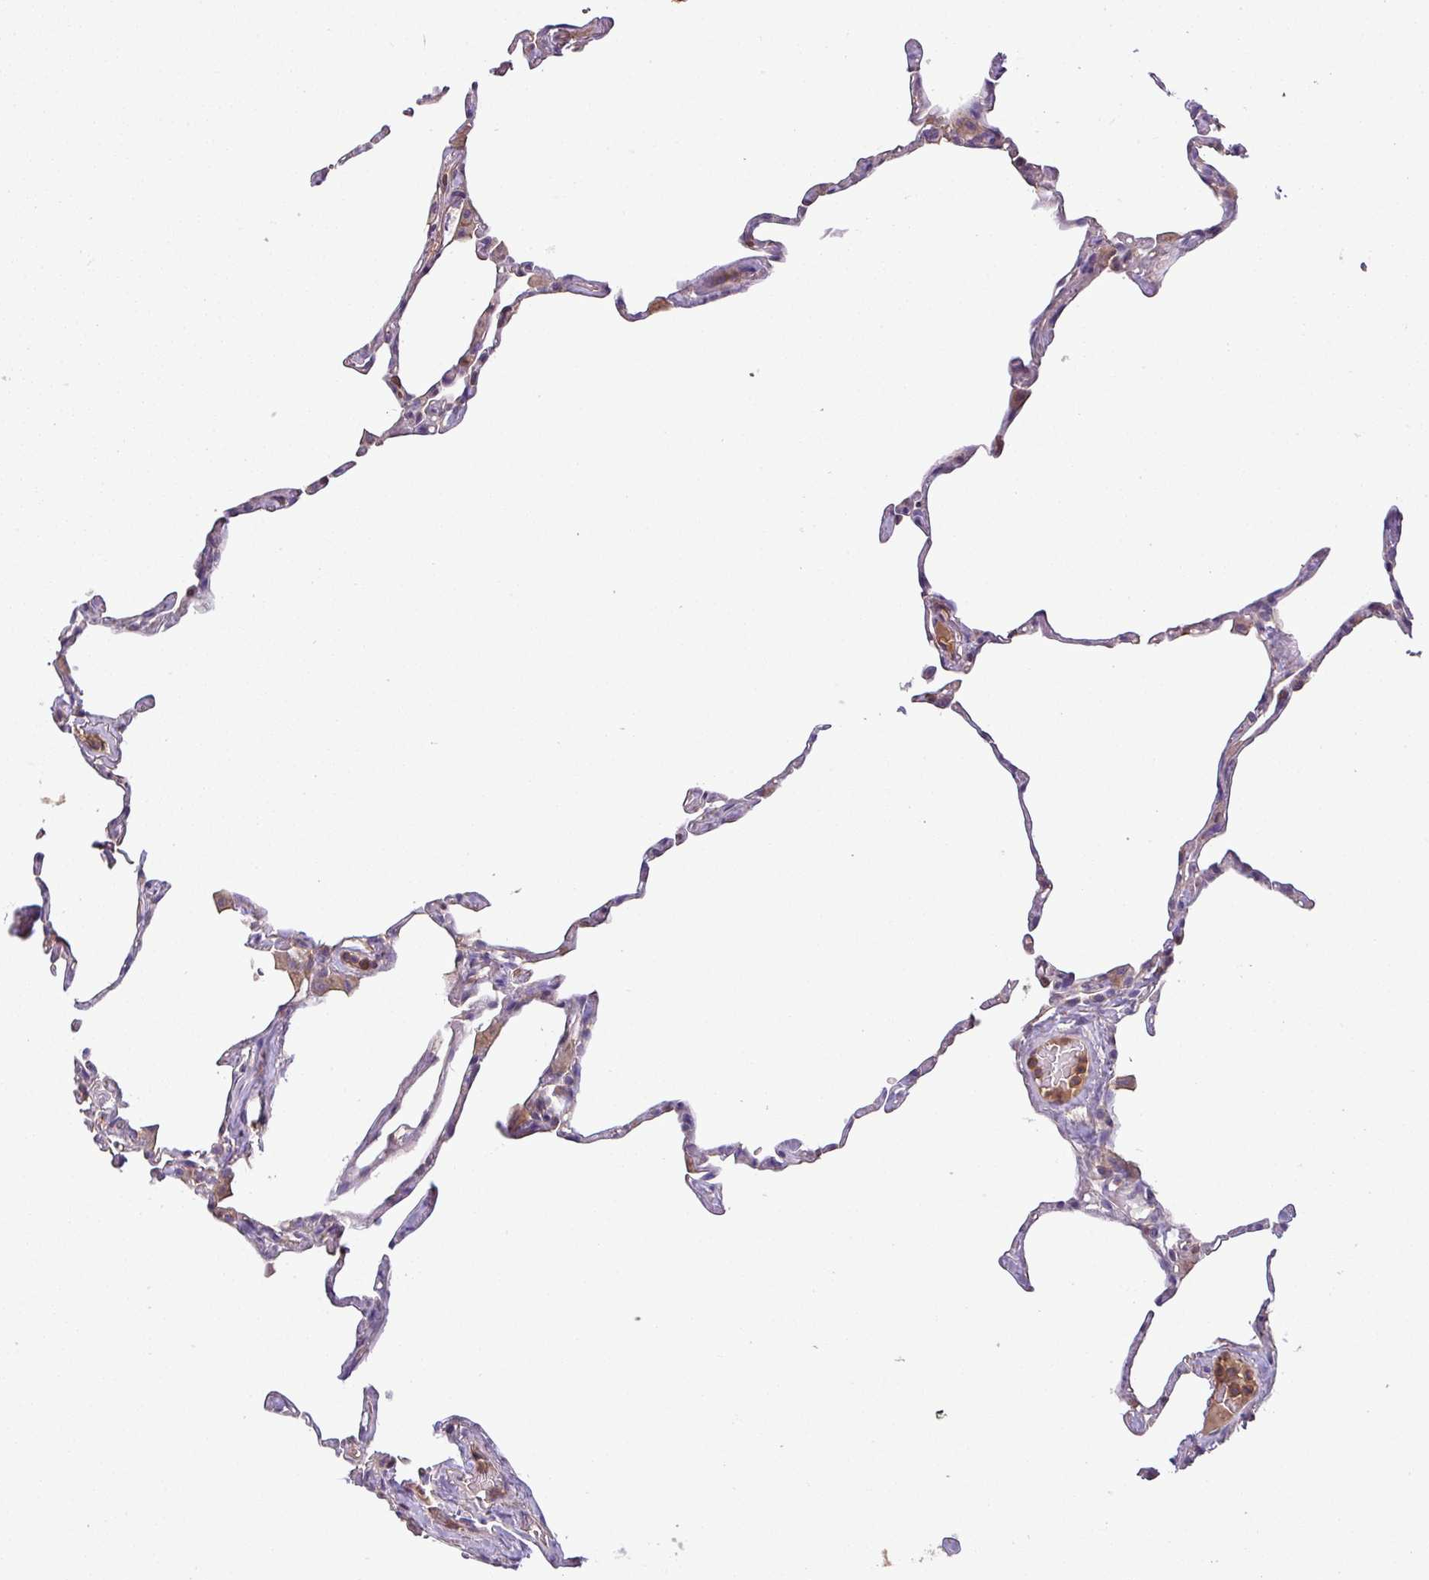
{"staining": {"intensity": "negative", "quantity": "none", "location": "none"}, "tissue": "lung", "cell_type": "Alveolar cells", "image_type": "normal", "snomed": [{"axis": "morphology", "description": "Normal tissue, NOS"}, {"axis": "topography", "description": "Lung"}], "caption": "This is an IHC image of unremarkable lung. There is no expression in alveolar cells.", "gene": "LRRC74B", "patient": {"sex": "male", "age": 65}}